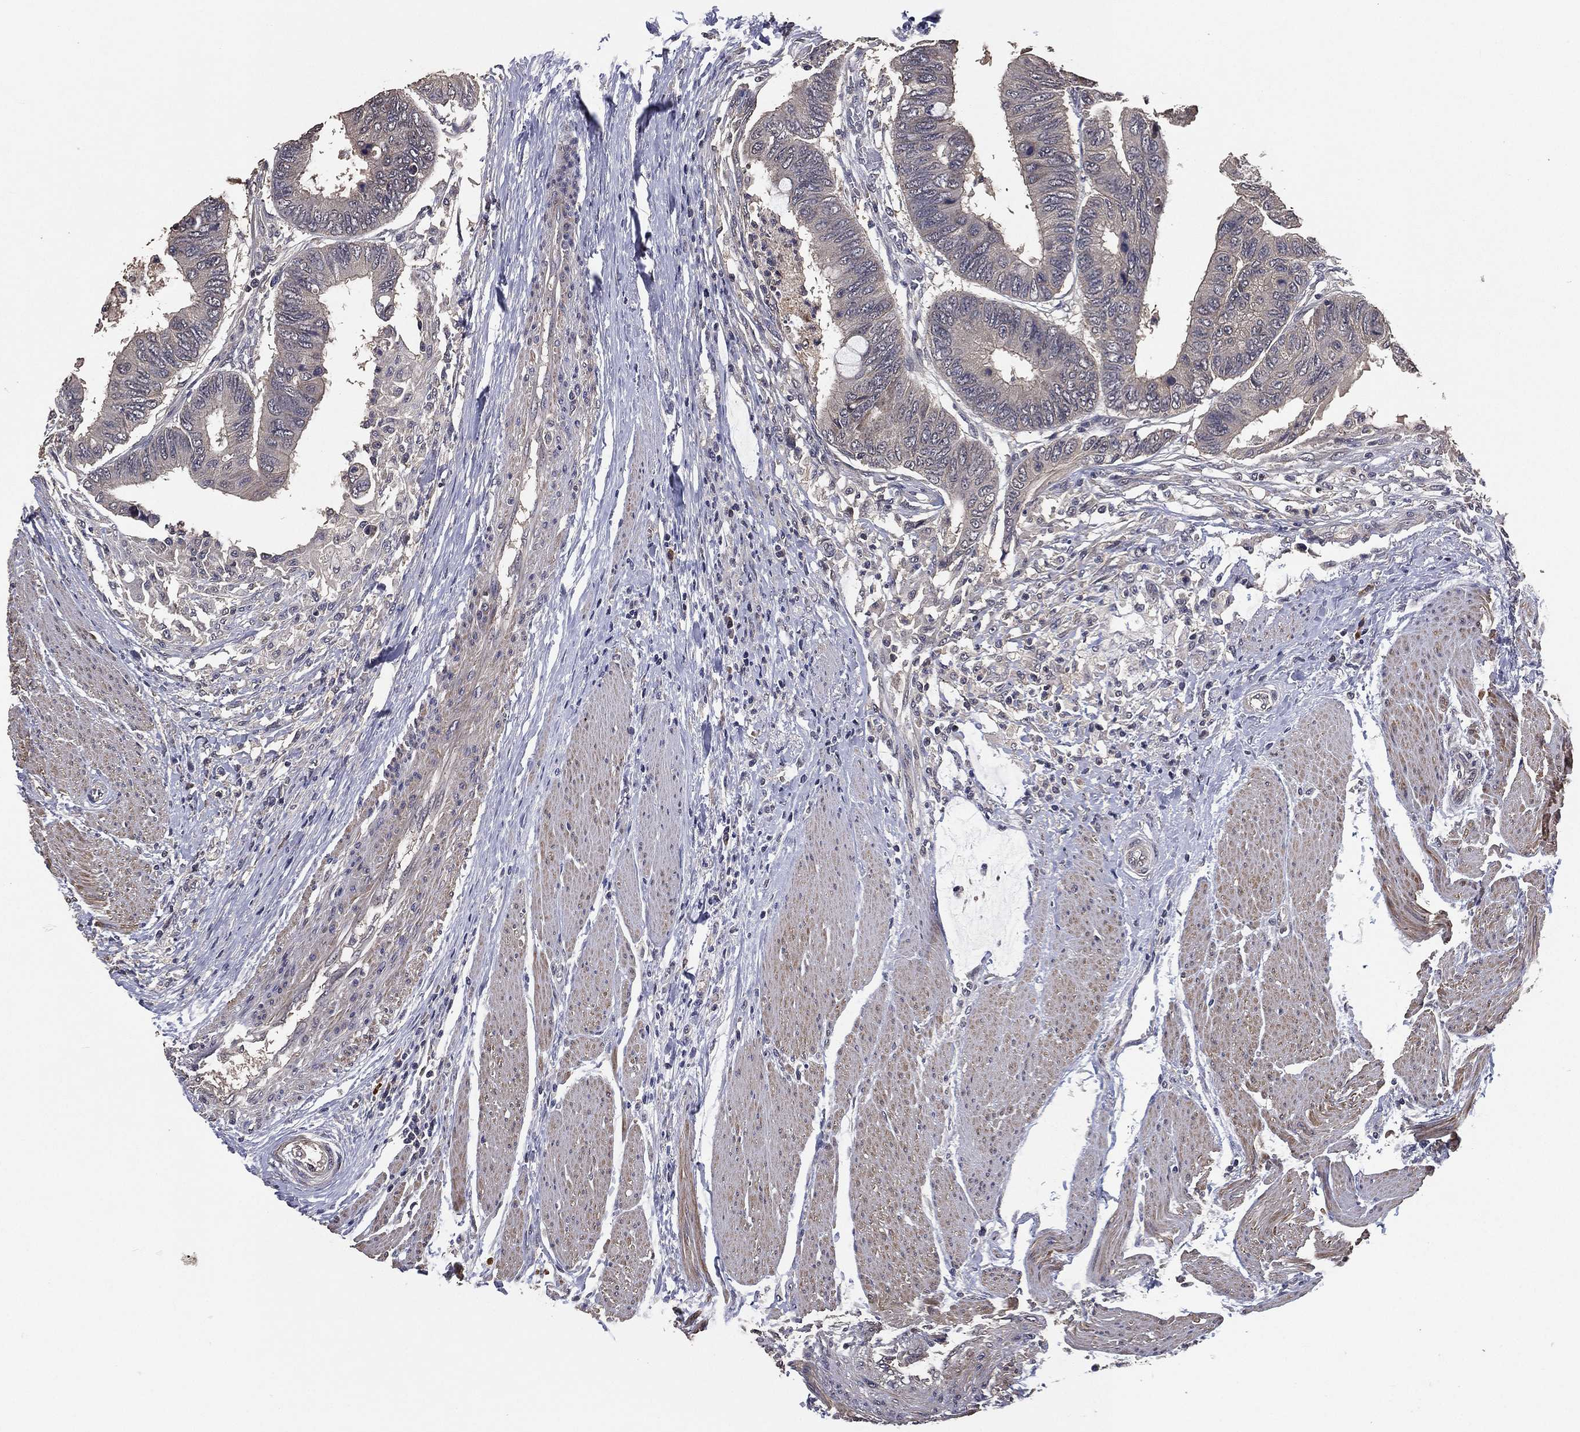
{"staining": {"intensity": "negative", "quantity": "none", "location": "none"}, "tissue": "colorectal cancer", "cell_type": "Tumor cells", "image_type": "cancer", "snomed": [{"axis": "morphology", "description": "Normal tissue, NOS"}, {"axis": "morphology", "description": "Adenocarcinoma, NOS"}, {"axis": "topography", "description": "Rectum"}, {"axis": "topography", "description": "Peripheral nerve tissue"}], "caption": "Micrograph shows no protein expression in tumor cells of colorectal cancer (adenocarcinoma) tissue. (Immunohistochemistry, brightfield microscopy, high magnification).", "gene": "PCNT", "patient": {"sex": "male", "age": 92}}